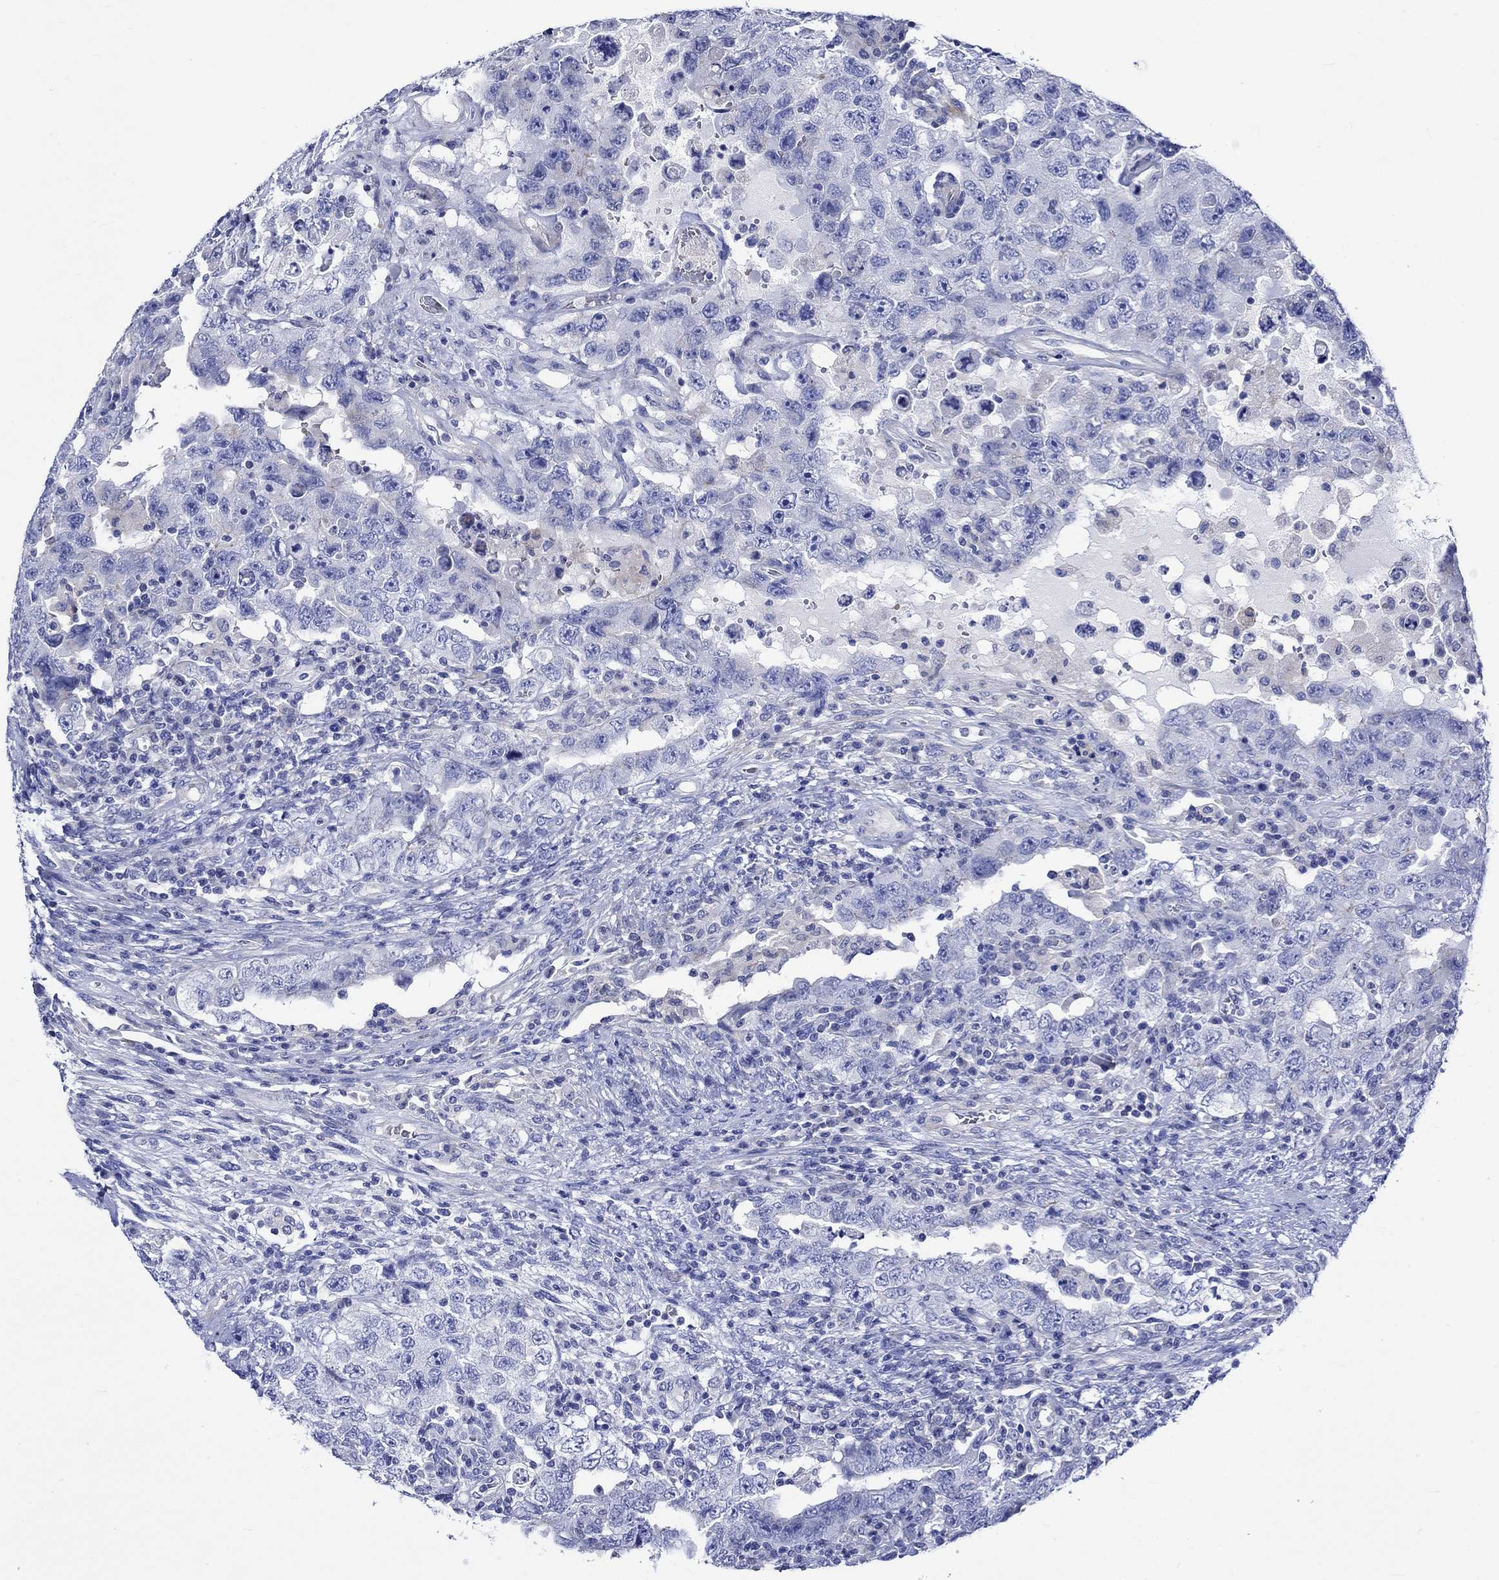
{"staining": {"intensity": "negative", "quantity": "none", "location": "none"}, "tissue": "testis cancer", "cell_type": "Tumor cells", "image_type": "cancer", "snomed": [{"axis": "morphology", "description": "Carcinoma, Embryonal, NOS"}, {"axis": "topography", "description": "Testis"}], "caption": "Immunohistochemistry (IHC) histopathology image of neoplastic tissue: human testis cancer (embryonal carcinoma) stained with DAB reveals no significant protein positivity in tumor cells.", "gene": "NRIP3", "patient": {"sex": "male", "age": 26}}